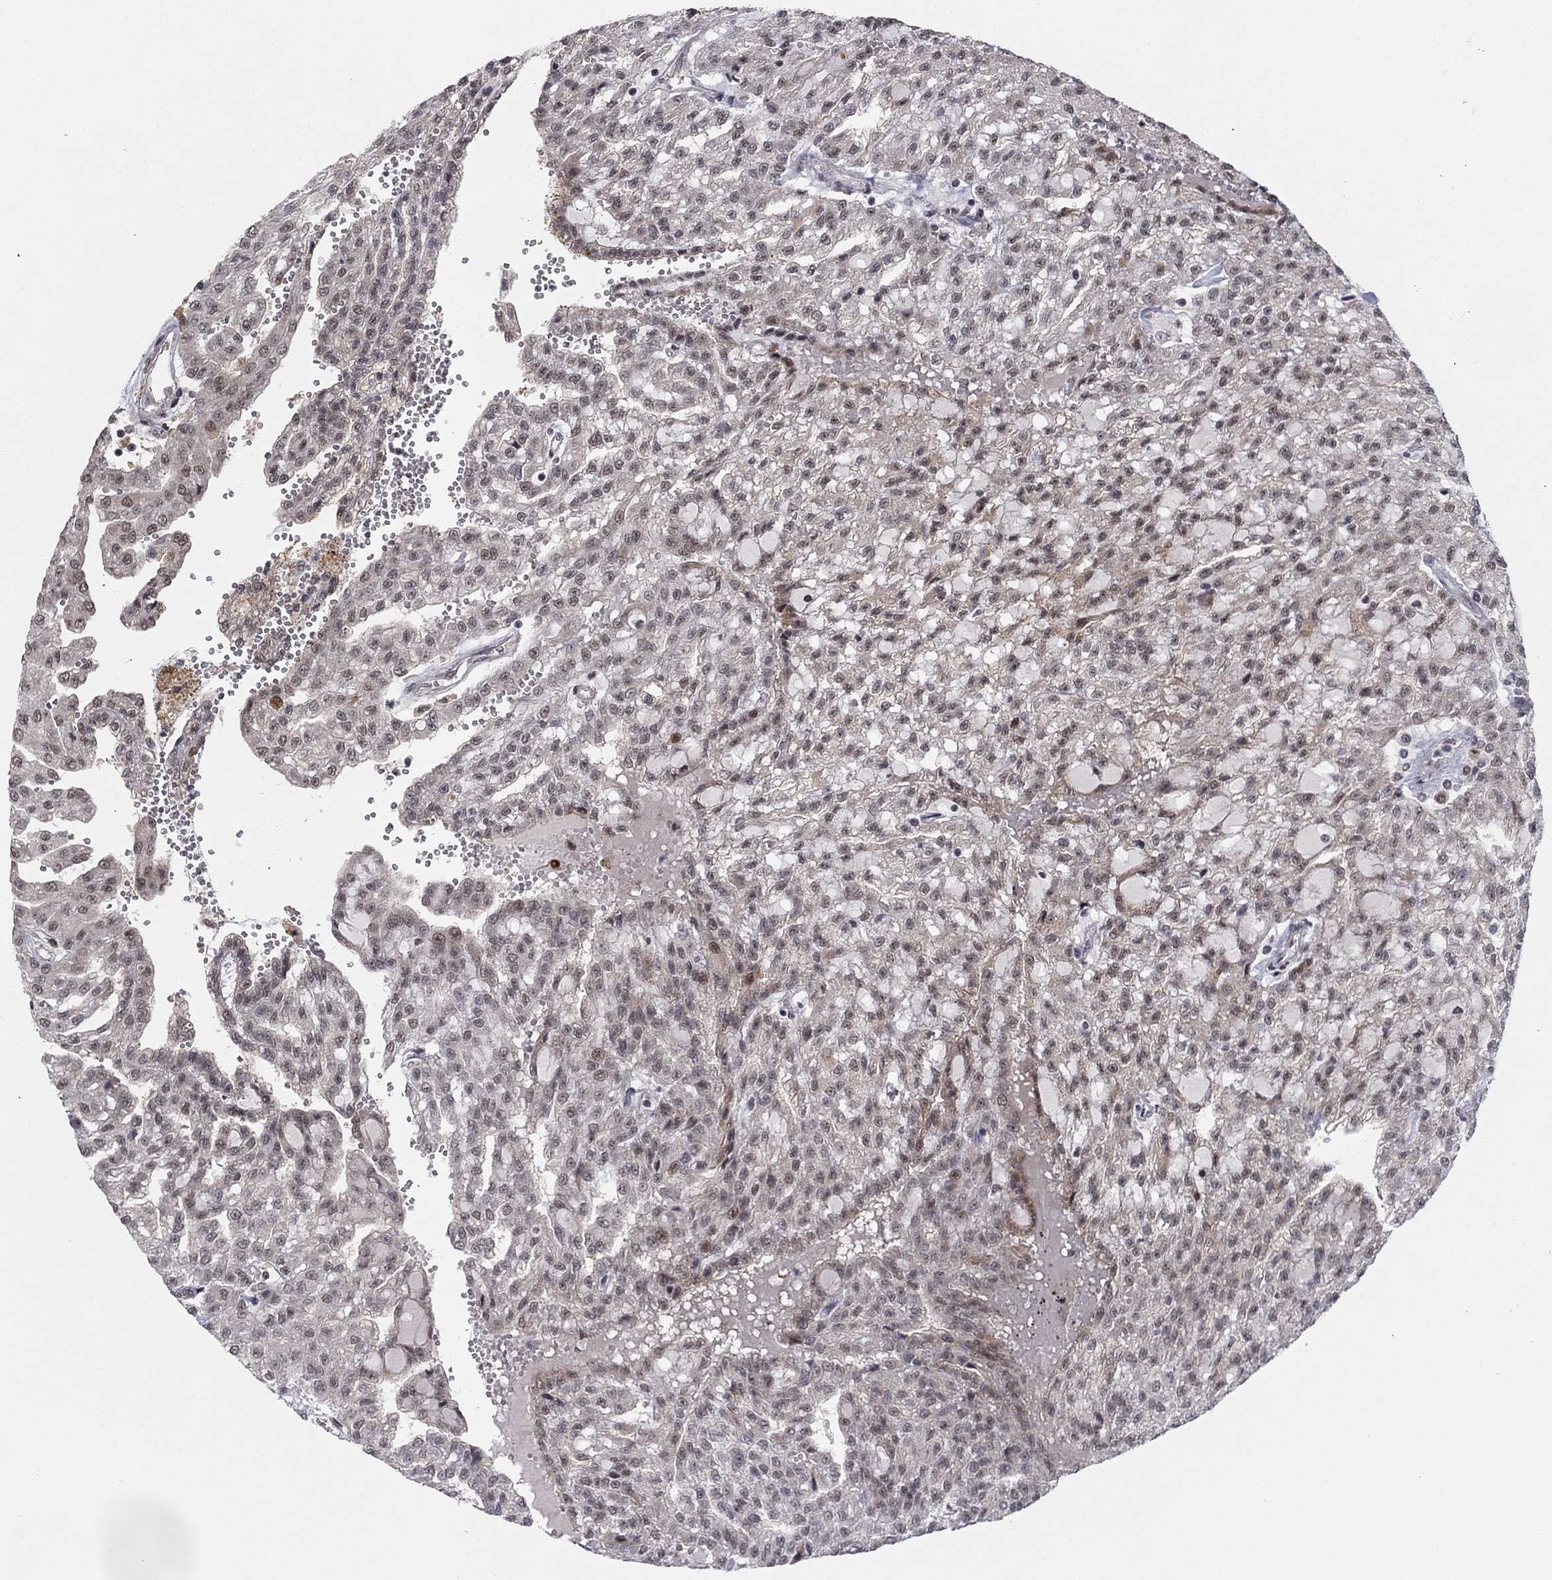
{"staining": {"intensity": "negative", "quantity": "none", "location": "none"}, "tissue": "renal cancer", "cell_type": "Tumor cells", "image_type": "cancer", "snomed": [{"axis": "morphology", "description": "Adenocarcinoma, NOS"}, {"axis": "topography", "description": "Kidney"}], "caption": "High magnification brightfield microscopy of renal cancer (adenocarcinoma) stained with DAB (3,3'-diaminobenzidine) (brown) and counterstained with hematoxylin (blue): tumor cells show no significant staining.", "gene": "ZNF395", "patient": {"sex": "male", "age": 63}}